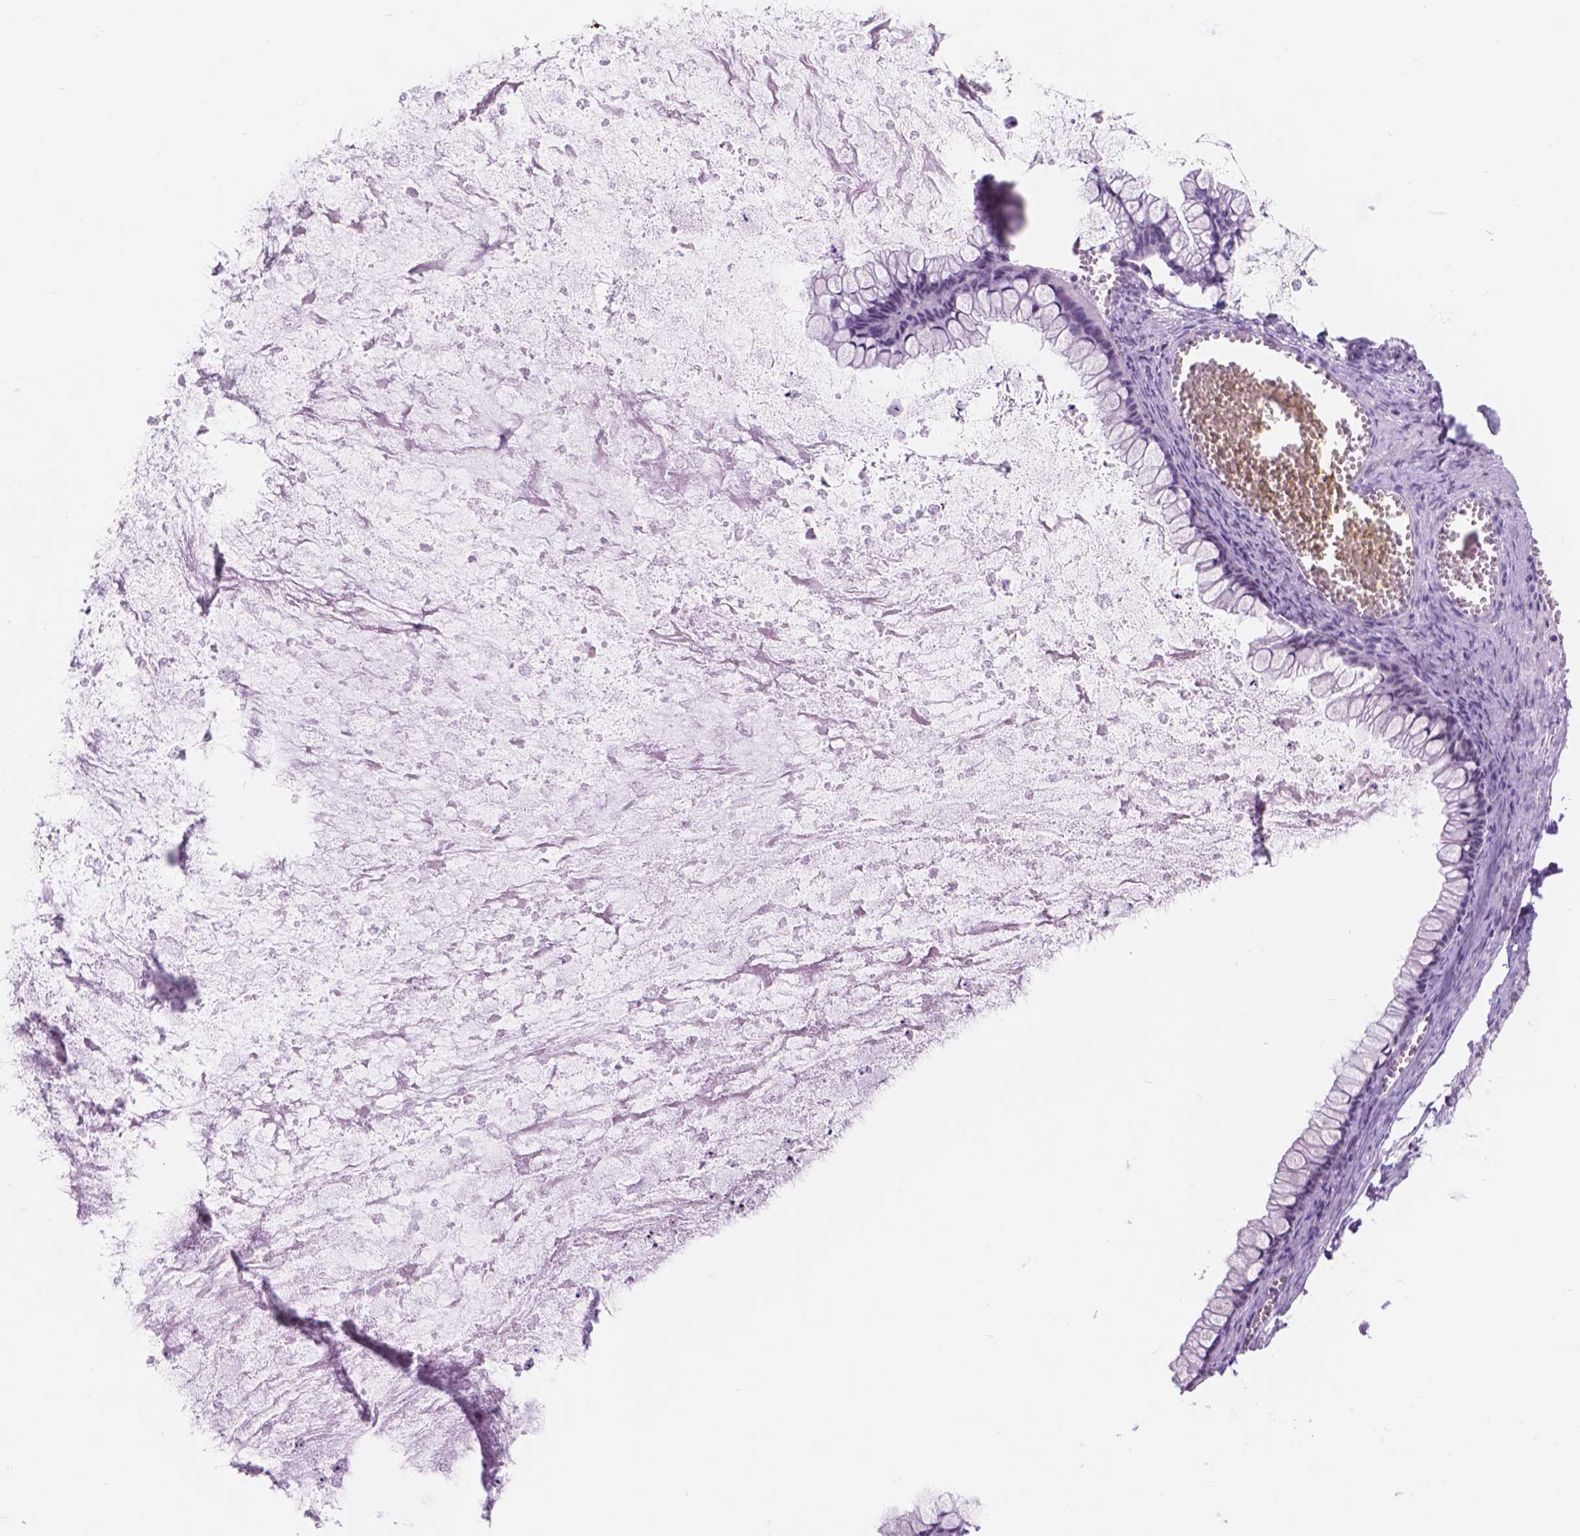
{"staining": {"intensity": "negative", "quantity": "none", "location": "none"}, "tissue": "ovarian cancer", "cell_type": "Tumor cells", "image_type": "cancer", "snomed": [{"axis": "morphology", "description": "Cystadenocarcinoma, mucinous, NOS"}, {"axis": "topography", "description": "Ovary"}], "caption": "High magnification brightfield microscopy of ovarian cancer stained with DAB (brown) and counterstained with hematoxylin (blue): tumor cells show no significant positivity. (DAB immunohistochemistry (IHC), high magnification).", "gene": "DCC", "patient": {"sex": "female", "age": 67}}